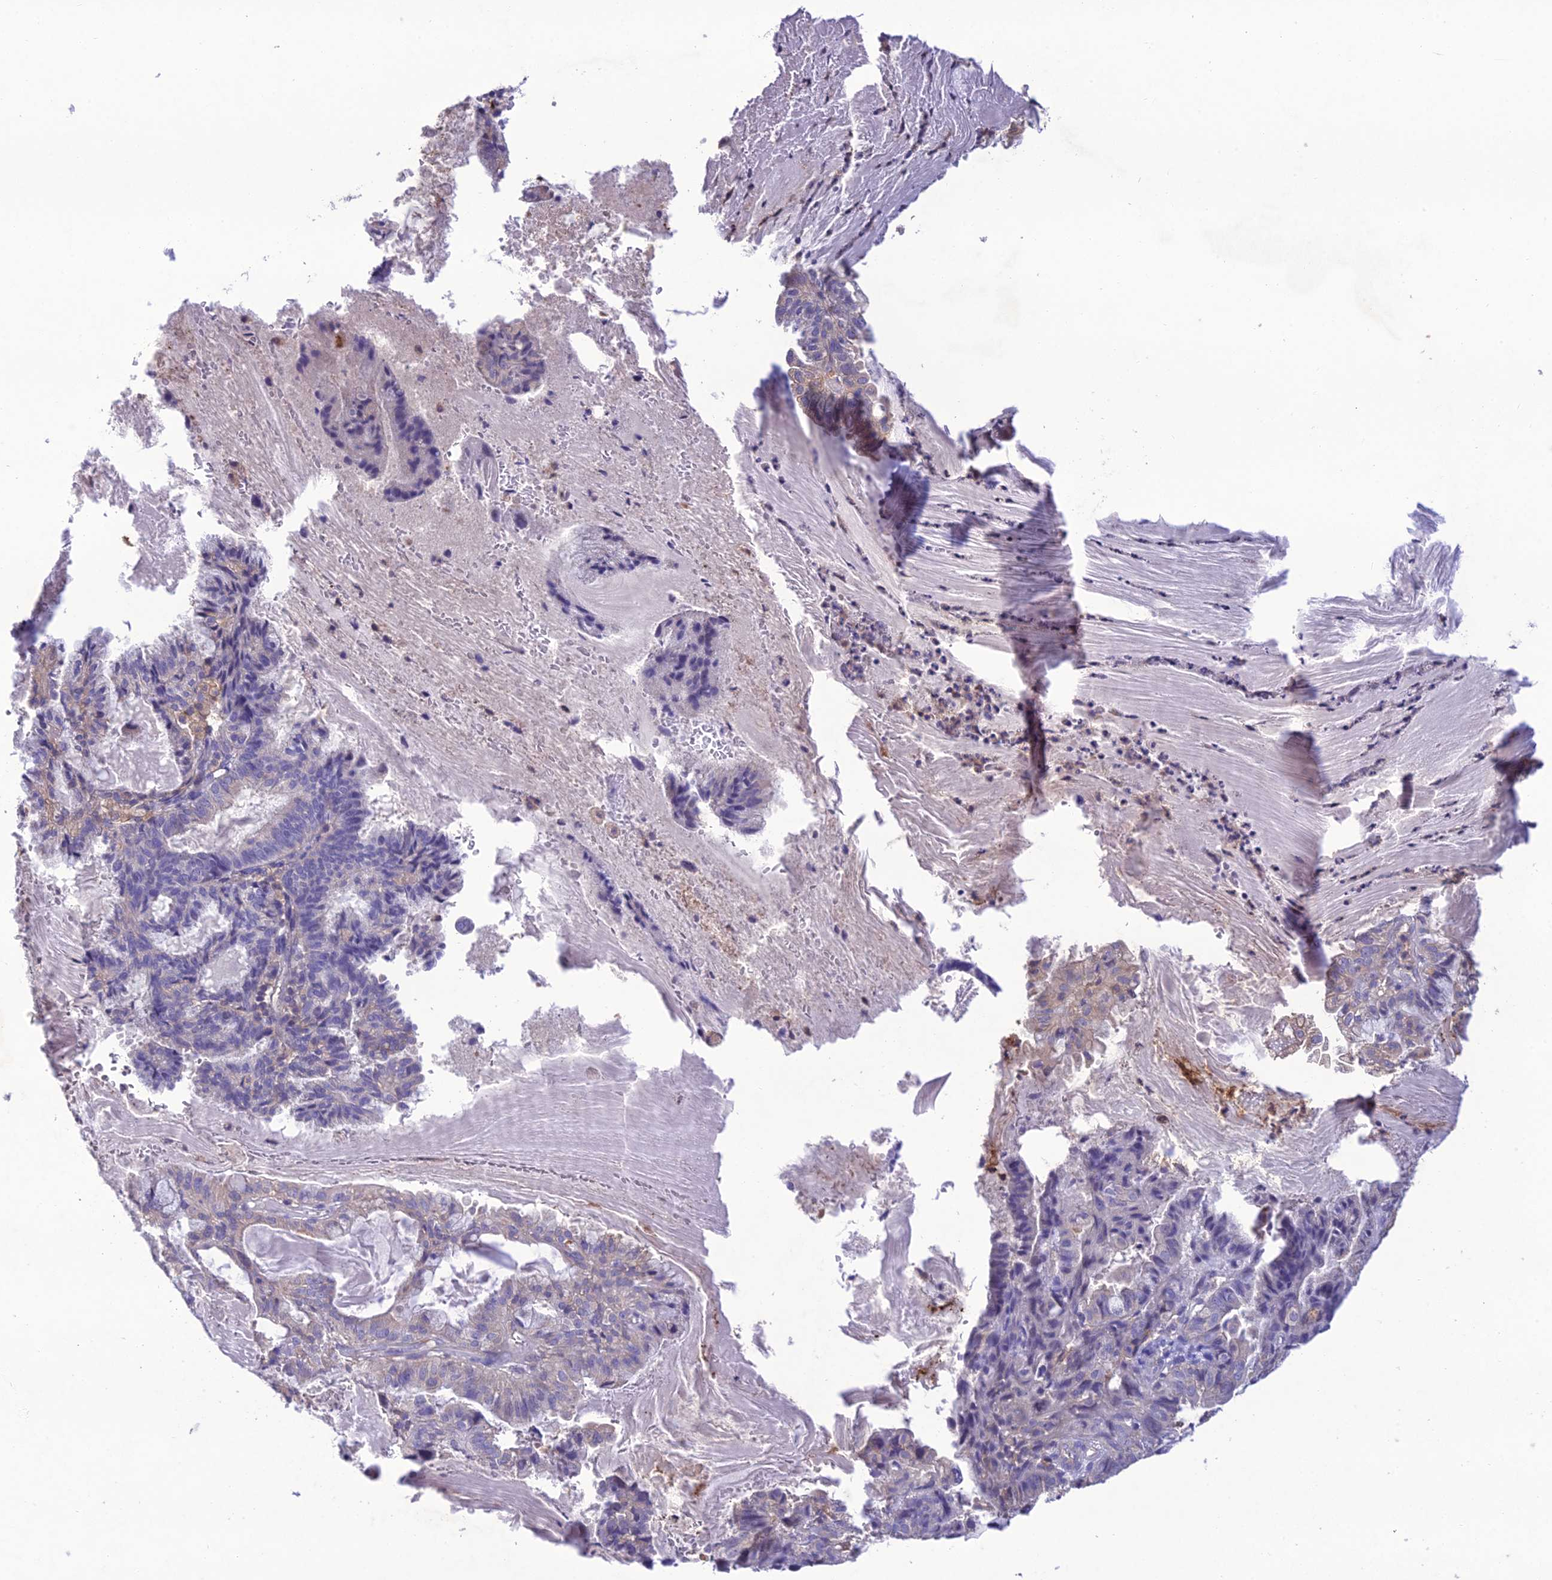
{"staining": {"intensity": "negative", "quantity": "none", "location": "none"}, "tissue": "endometrial cancer", "cell_type": "Tumor cells", "image_type": "cancer", "snomed": [{"axis": "morphology", "description": "Adenocarcinoma, NOS"}, {"axis": "topography", "description": "Endometrium"}], "caption": "Endometrial adenocarcinoma was stained to show a protein in brown. There is no significant expression in tumor cells. (Immunohistochemistry, brightfield microscopy, high magnification).", "gene": "SNX24", "patient": {"sex": "female", "age": 86}}